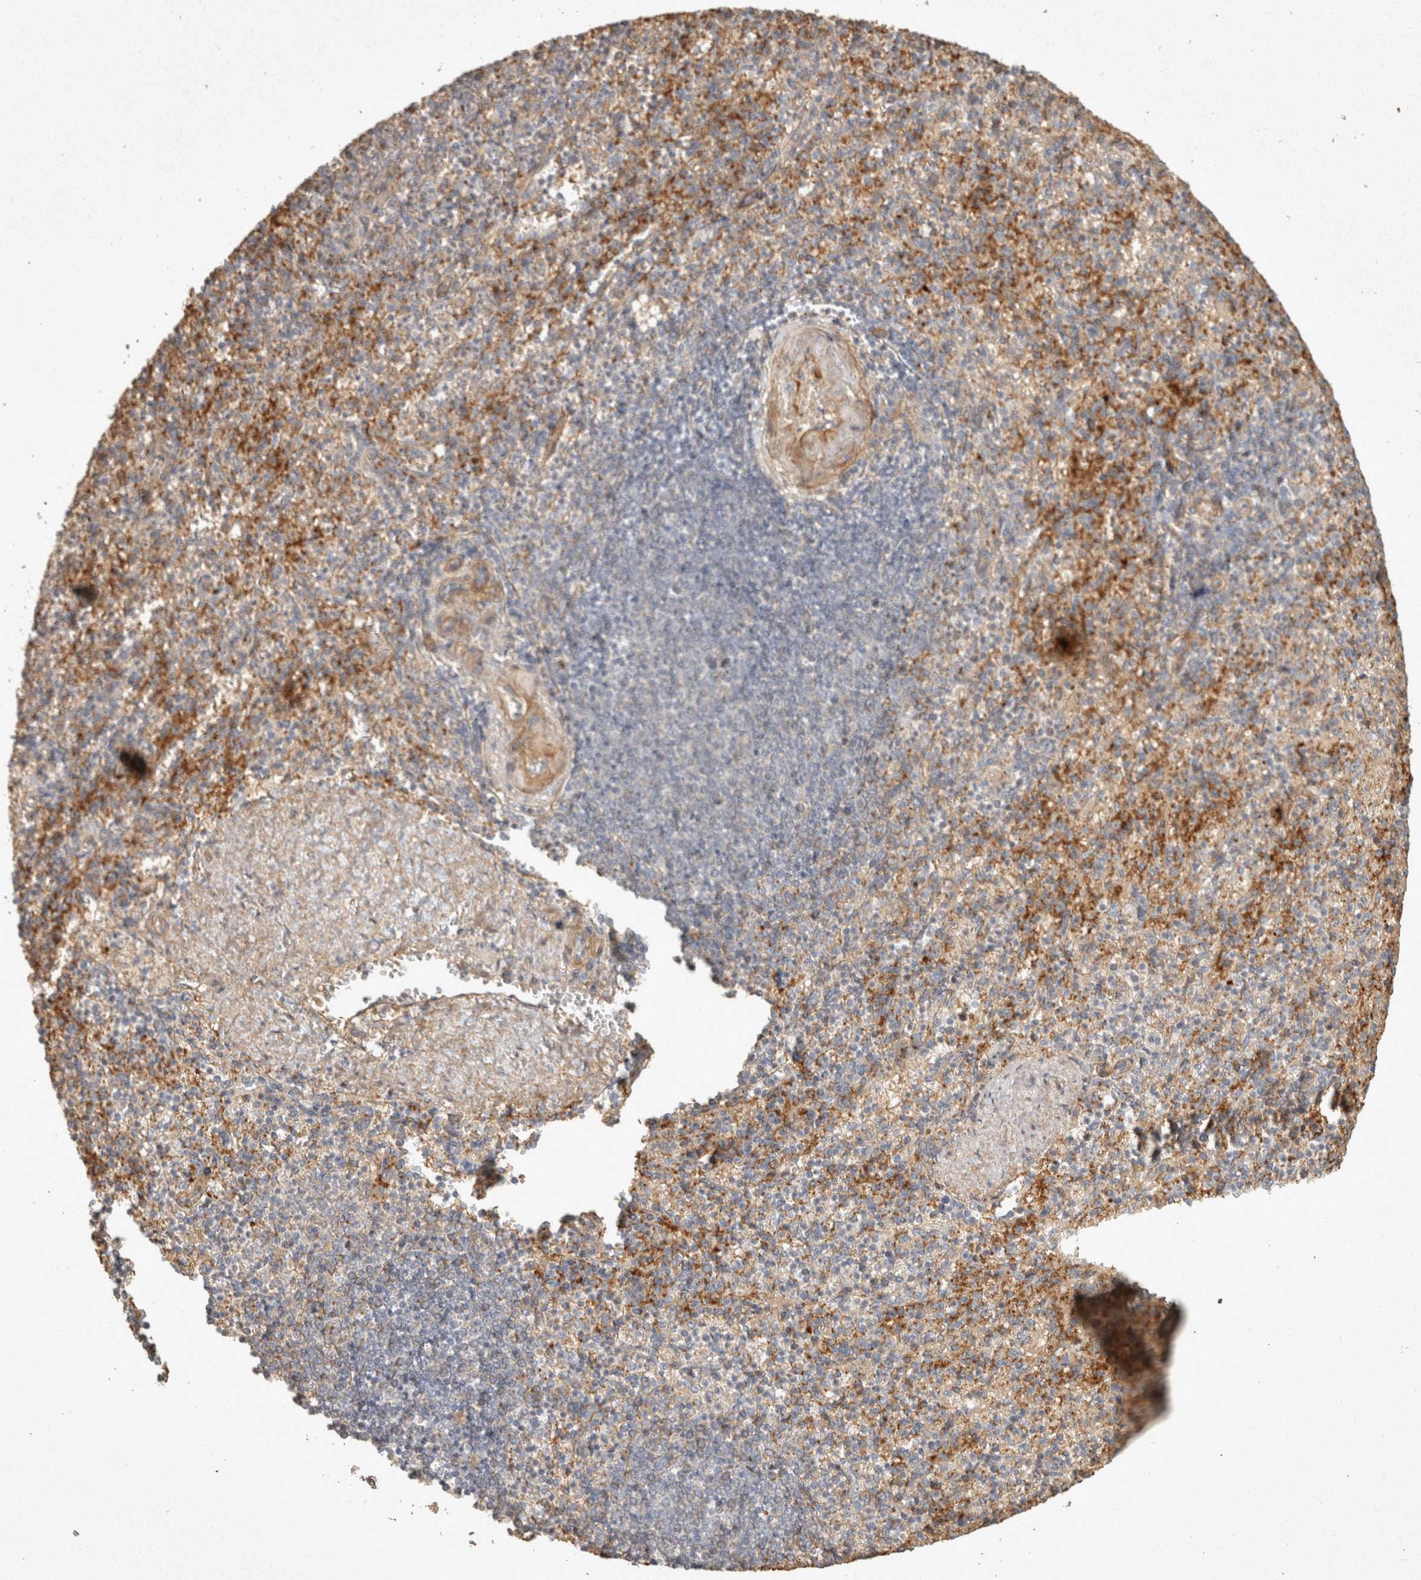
{"staining": {"intensity": "weak", "quantity": "25%-75%", "location": "cytoplasmic/membranous"}, "tissue": "spleen", "cell_type": "Cells in red pulp", "image_type": "normal", "snomed": [{"axis": "morphology", "description": "Normal tissue, NOS"}, {"axis": "topography", "description": "Spleen"}], "caption": "Normal spleen shows weak cytoplasmic/membranous expression in approximately 25%-75% of cells in red pulp (IHC, brightfield microscopy, high magnification)..", "gene": "OSTN", "patient": {"sex": "female", "age": 74}}